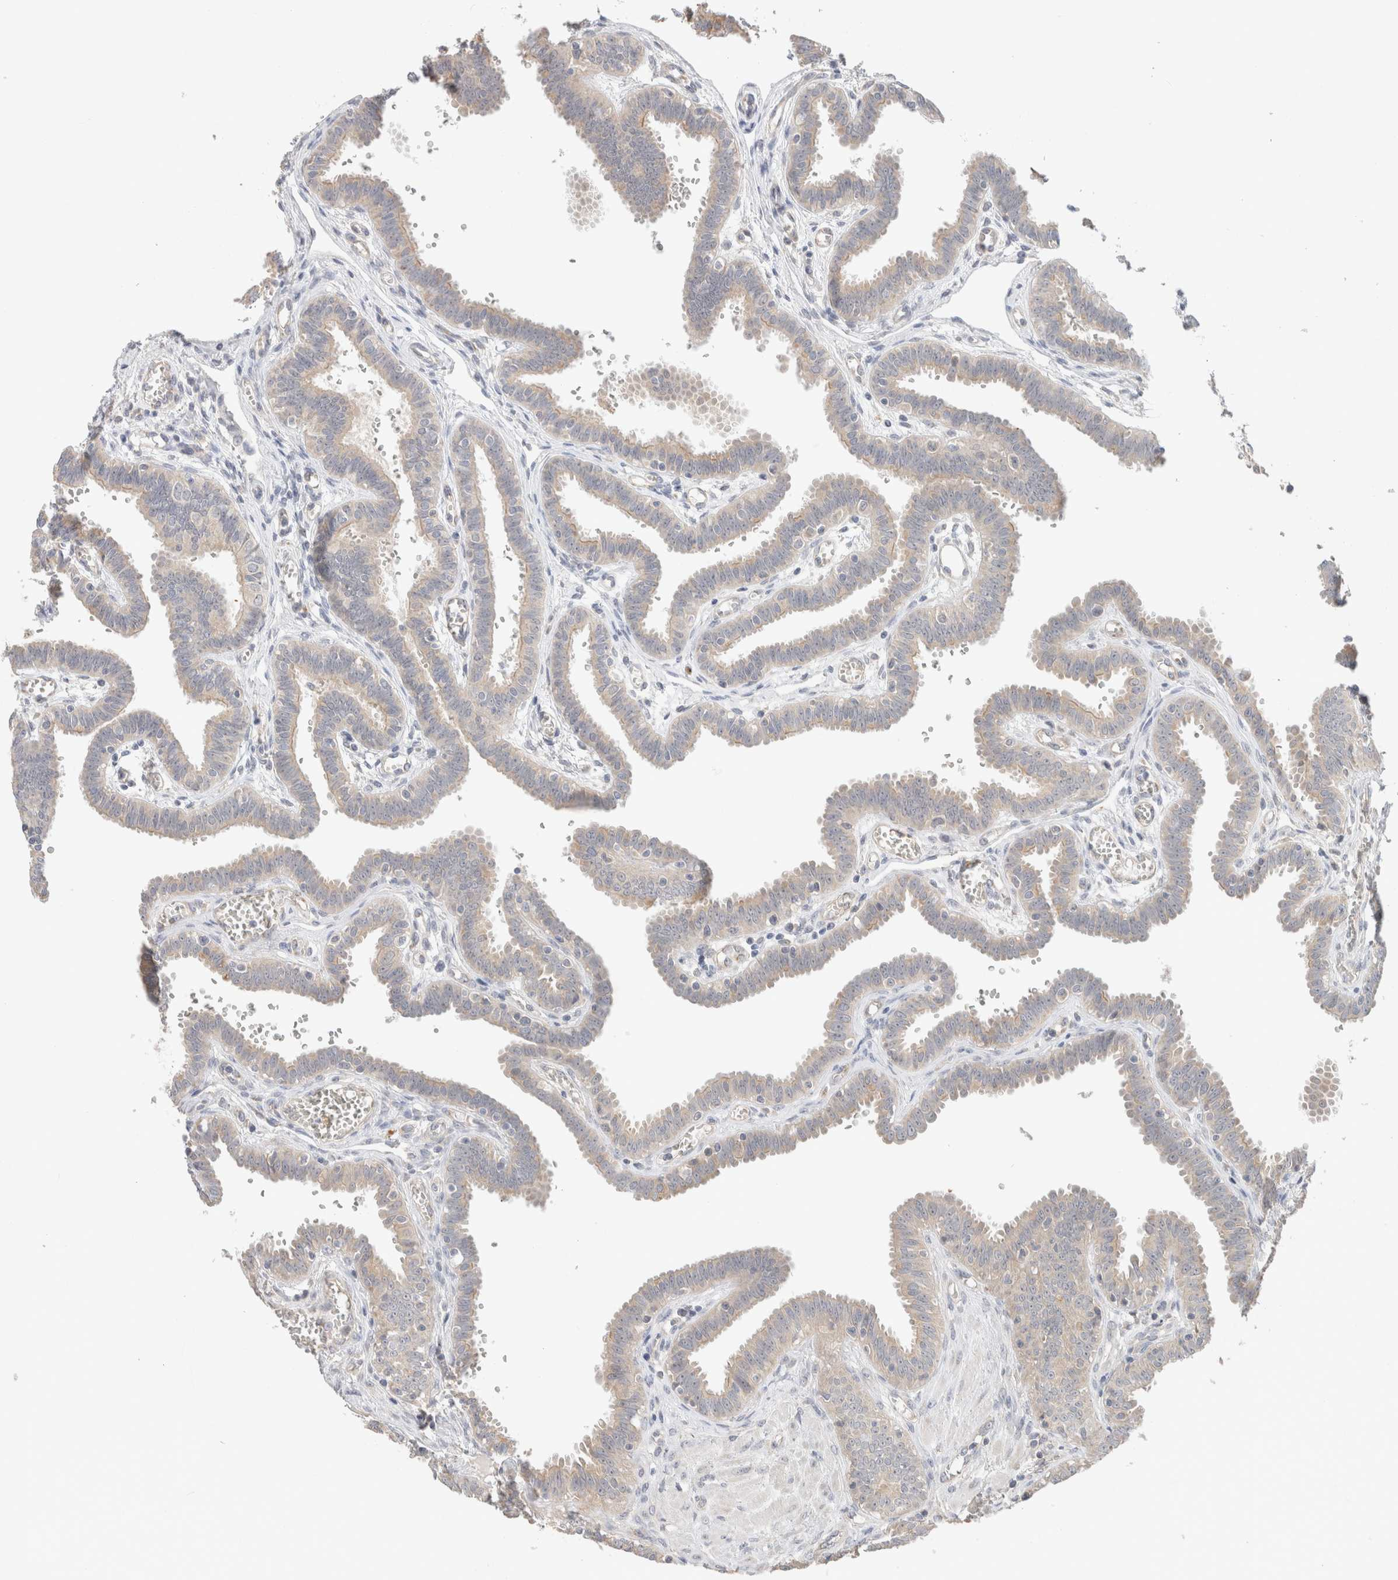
{"staining": {"intensity": "weak", "quantity": "25%-75%", "location": "cytoplasmic/membranous"}, "tissue": "fallopian tube", "cell_type": "Glandular cells", "image_type": "normal", "snomed": [{"axis": "morphology", "description": "Normal tissue, NOS"}, {"axis": "topography", "description": "Fallopian tube"}], "caption": "Fallopian tube stained for a protein (brown) demonstrates weak cytoplasmic/membranous positive staining in about 25%-75% of glandular cells.", "gene": "CA13", "patient": {"sex": "female", "age": 32}}